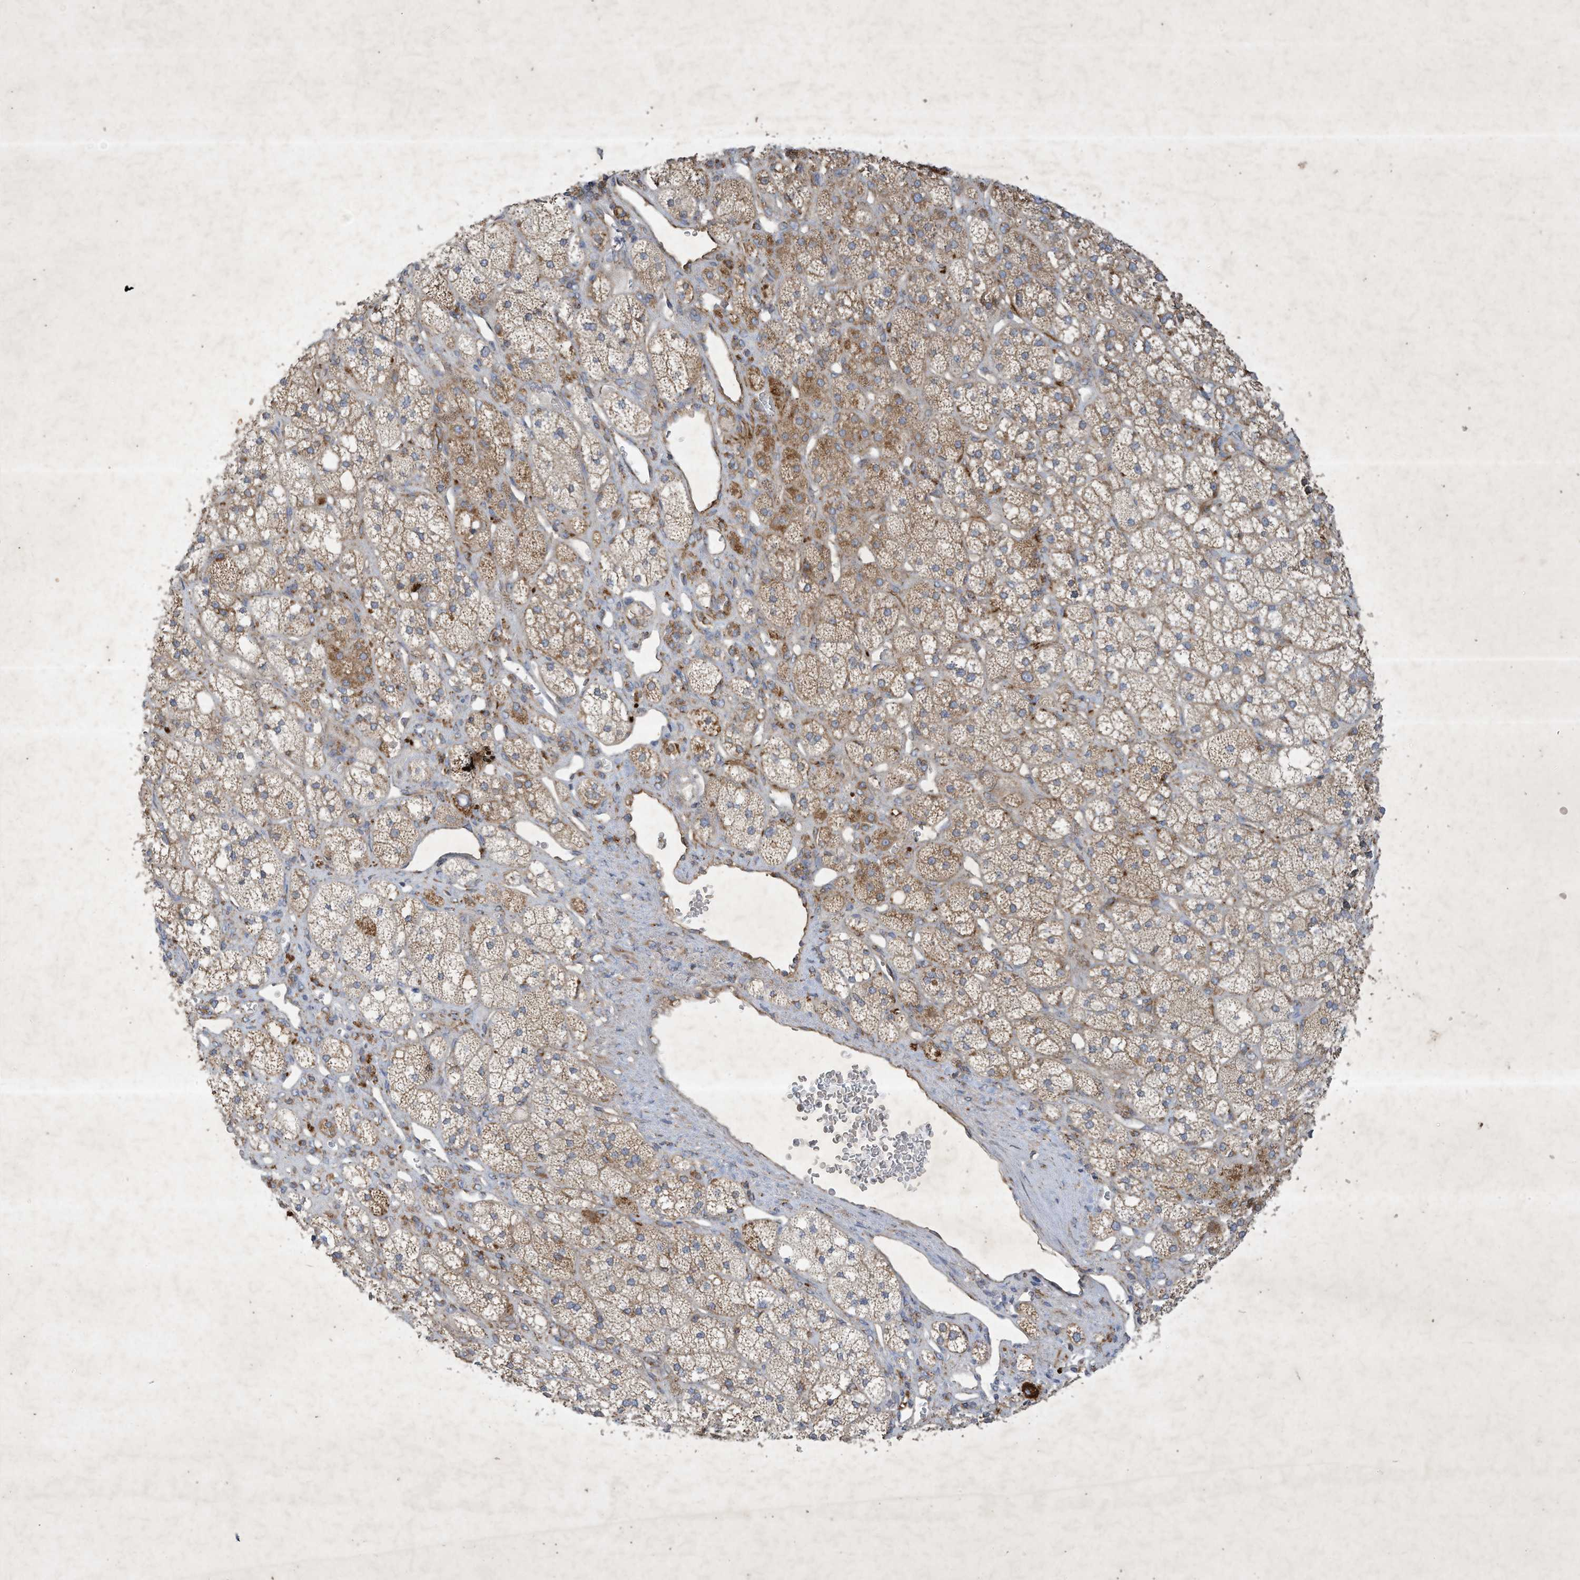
{"staining": {"intensity": "moderate", "quantity": "25%-75%", "location": "cytoplasmic/membranous"}, "tissue": "adrenal gland", "cell_type": "Glandular cells", "image_type": "normal", "snomed": [{"axis": "morphology", "description": "Normal tissue, NOS"}, {"axis": "topography", "description": "Adrenal gland"}], "caption": "Moderate cytoplasmic/membranous staining is present in approximately 25%-75% of glandular cells in benign adrenal gland.", "gene": "SYNJ2", "patient": {"sex": "male", "age": 61}}